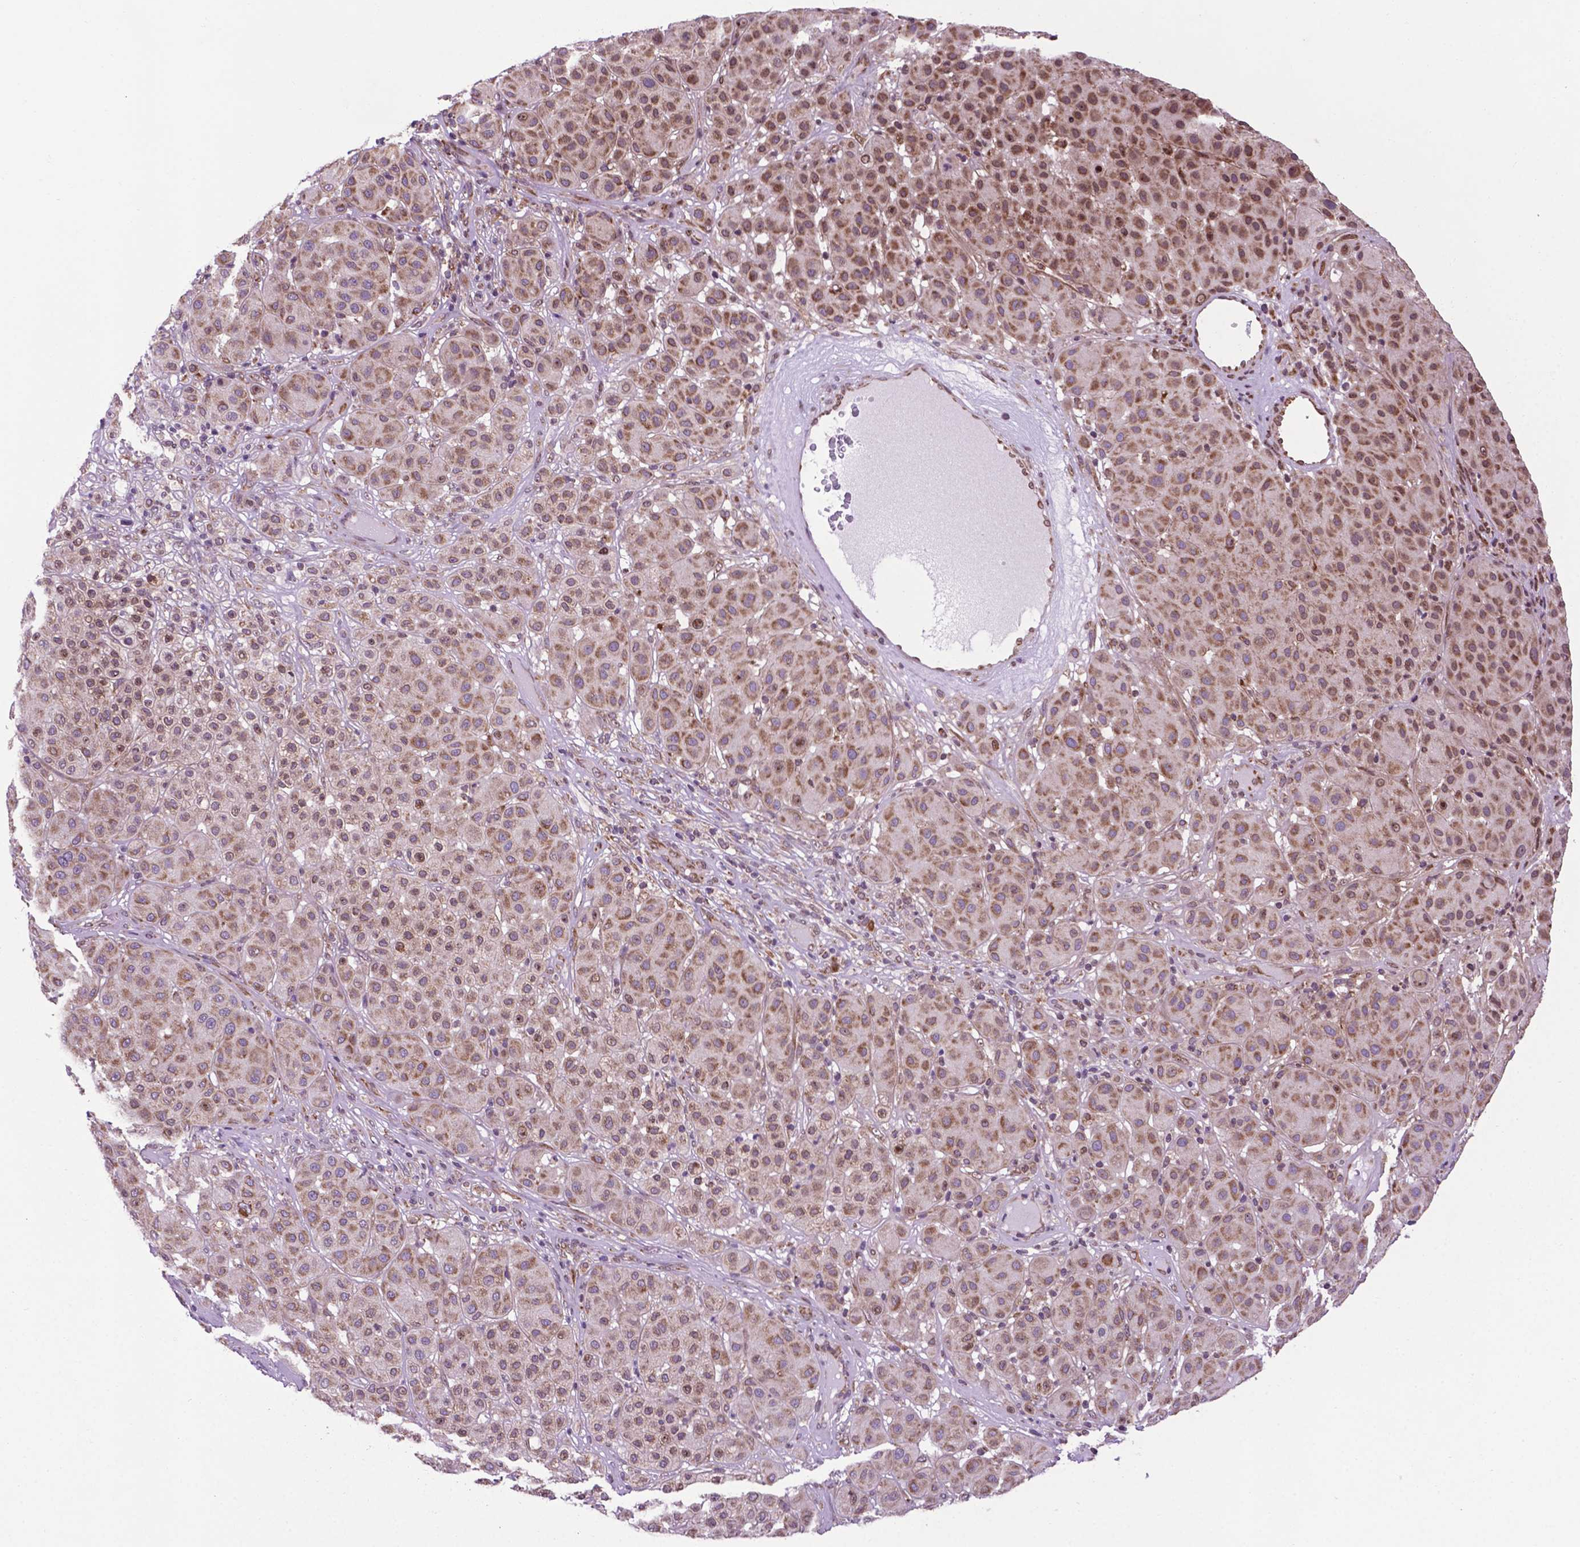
{"staining": {"intensity": "moderate", "quantity": ">75%", "location": "cytoplasmic/membranous"}, "tissue": "melanoma", "cell_type": "Tumor cells", "image_type": "cancer", "snomed": [{"axis": "morphology", "description": "Malignant melanoma, Metastatic site"}, {"axis": "topography", "description": "Smooth muscle"}], "caption": "A brown stain shows moderate cytoplasmic/membranous positivity of a protein in human melanoma tumor cells. (Brightfield microscopy of DAB IHC at high magnification).", "gene": "WDR83OS", "patient": {"sex": "male", "age": 41}}